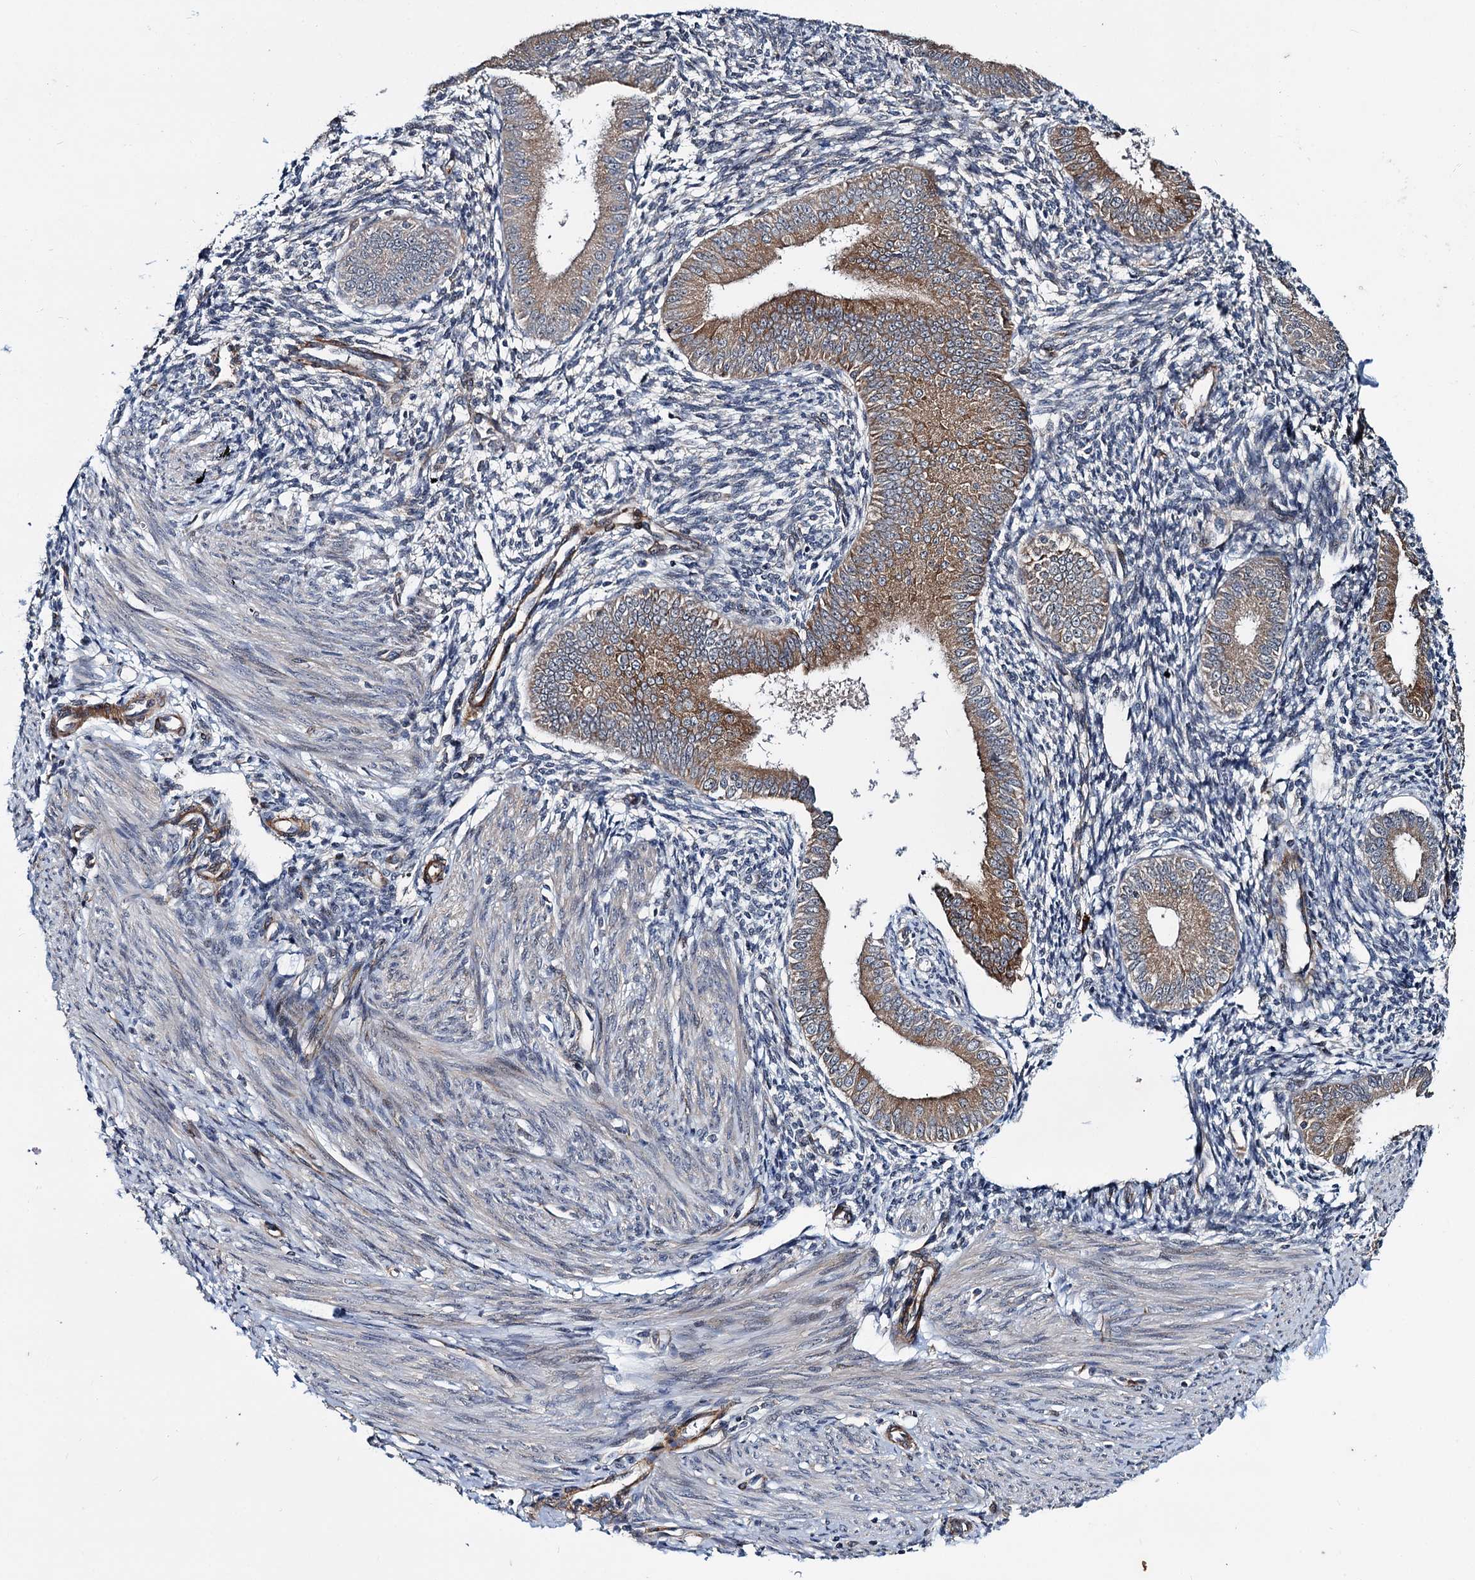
{"staining": {"intensity": "negative", "quantity": "none", "location": "none"}, "tissue": "endometrium", "cell_type": "Cells in endometrial stroma", "image_type": "normal", "snomed": [{"axis": "morphology", "description": "Normal tissue, NOS"}, {"axis": "topography", "description": "Uterus"}, {"axis": "topography", "description": "Endometrium"}], "caption": "A high-resolution histopathology image shows immunohistochemistry (IHC) staining of normal endometrium, which displays no significant staining in cells in endometrial stroma. Nuclei are stained in blue.", "gene": "ARHGAP42", "patient": {"sex": "female", "age": 48}}